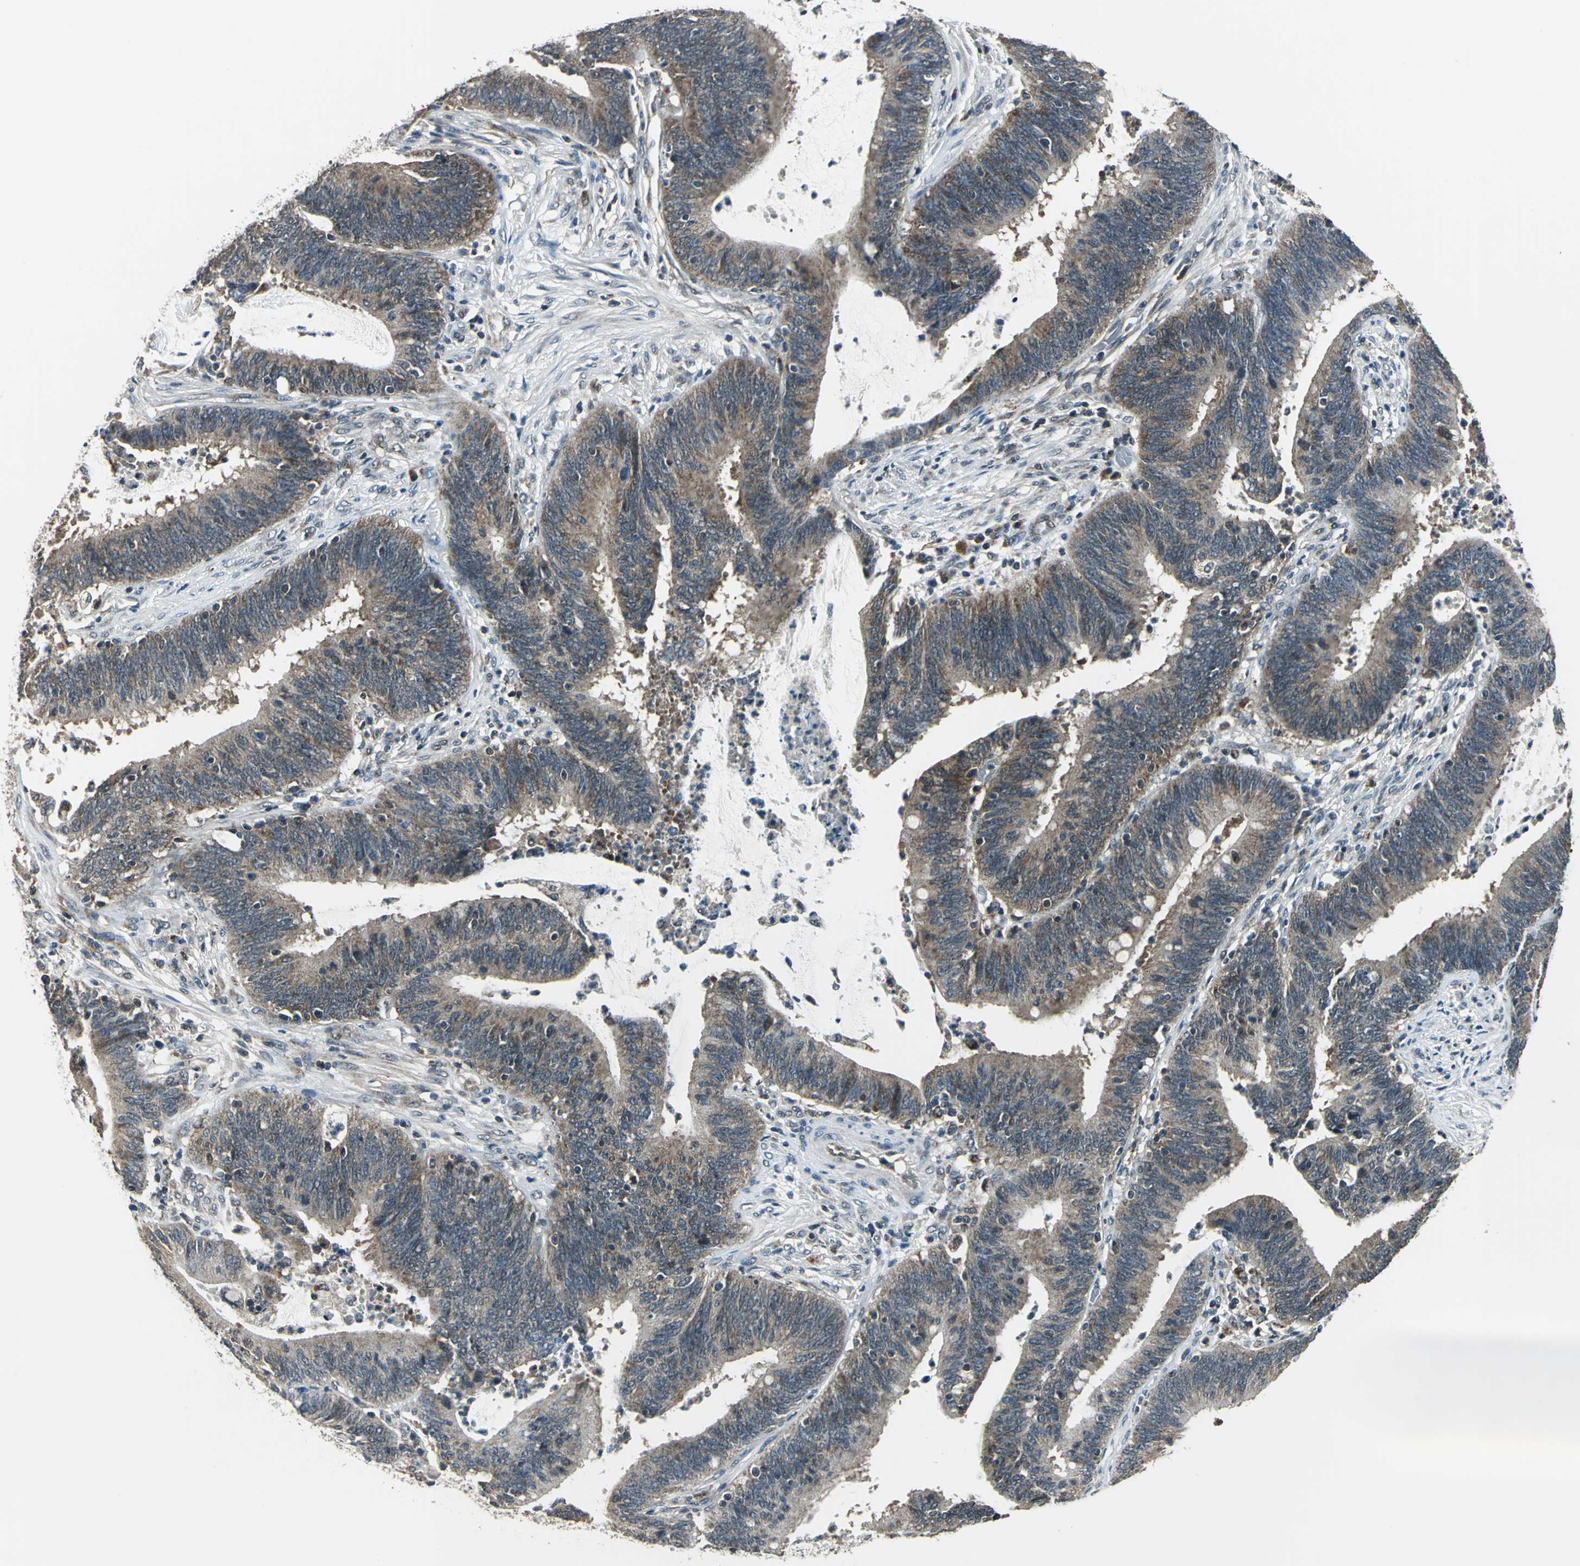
{"staining": {"intensity": "moderate", "quantity": ">75%", "location": "cytoplasmic/membranous"}, "tissue": "colorectal cancer", "cell_type": "Tumor cells", "image_type": "cancer", "snomed": [{"axis": "morphology", "description": "Adenocarcinoma, NOS"}, {"axis": "topography", "description": "Rectum"}], "caption": "Immunohistochemistry (IHC) histopathology image of colorectal adenocarcinoma stained for a protein (brown), which reveals medium levels of moderate cytoplasmic/membranous expression in approximately >75% of tumor cells.", "gene": "NUDT2", "patient": {"sex": "female", "age": 66}}